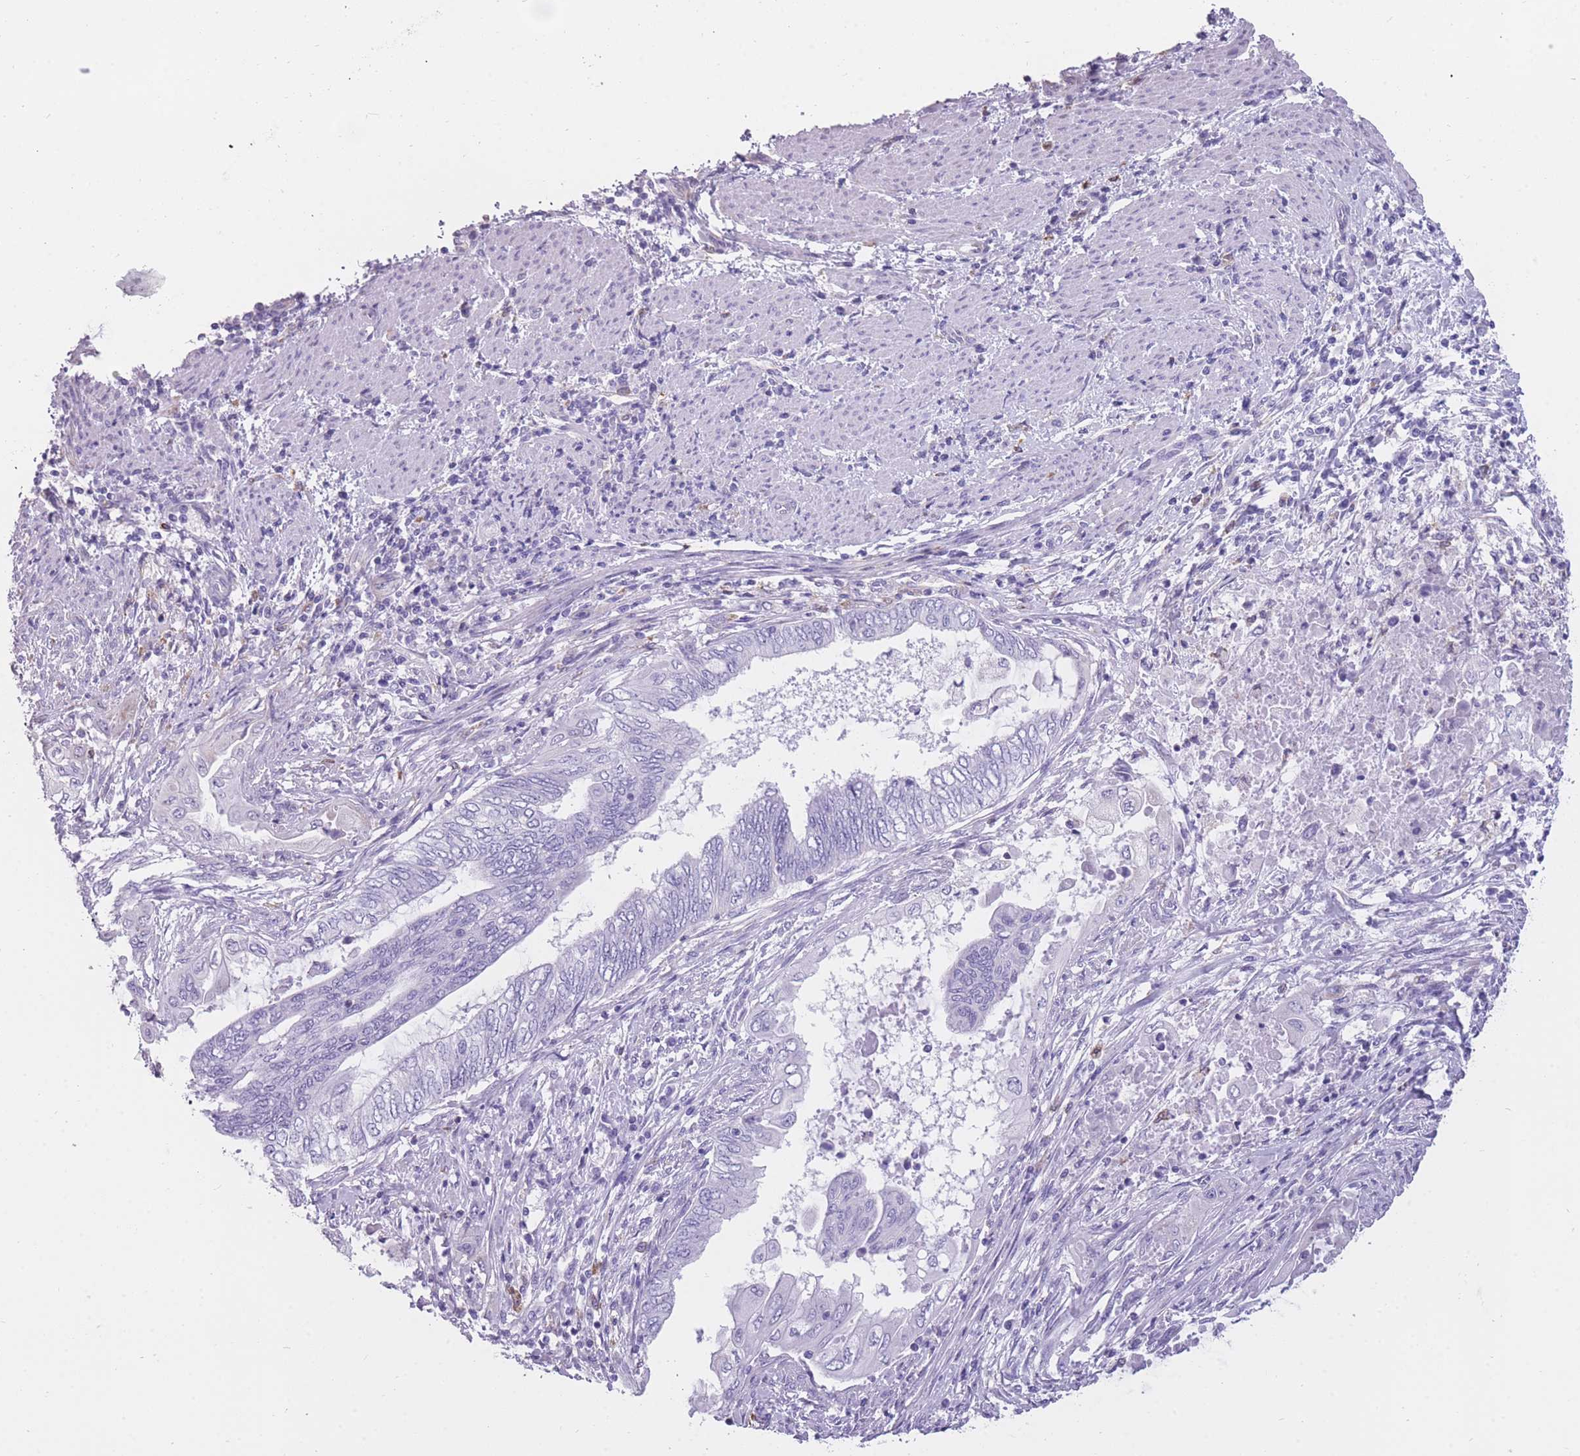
{"staining": {"intensity": "negative", "quantity": "none", "location": "none"}, "tissue": "endometrial cancer", "cell_type": "Tumor cells", "image_type": "cancer", "snomed": [{"axis": "morphology", "description": "Adenocarcinoma, NOS"}, {"axis": "topography", "description": "Uterus"}, {"axis": "topography", "description": "Endometrium"}], "caption": "High power microscopy photomicrograph of an IHC image of endometrial adenocarcinoma, revealing no significant staining in tumor cells.", "gene": "ZNF662", "patient": {"sex": "female", "age": 70}}